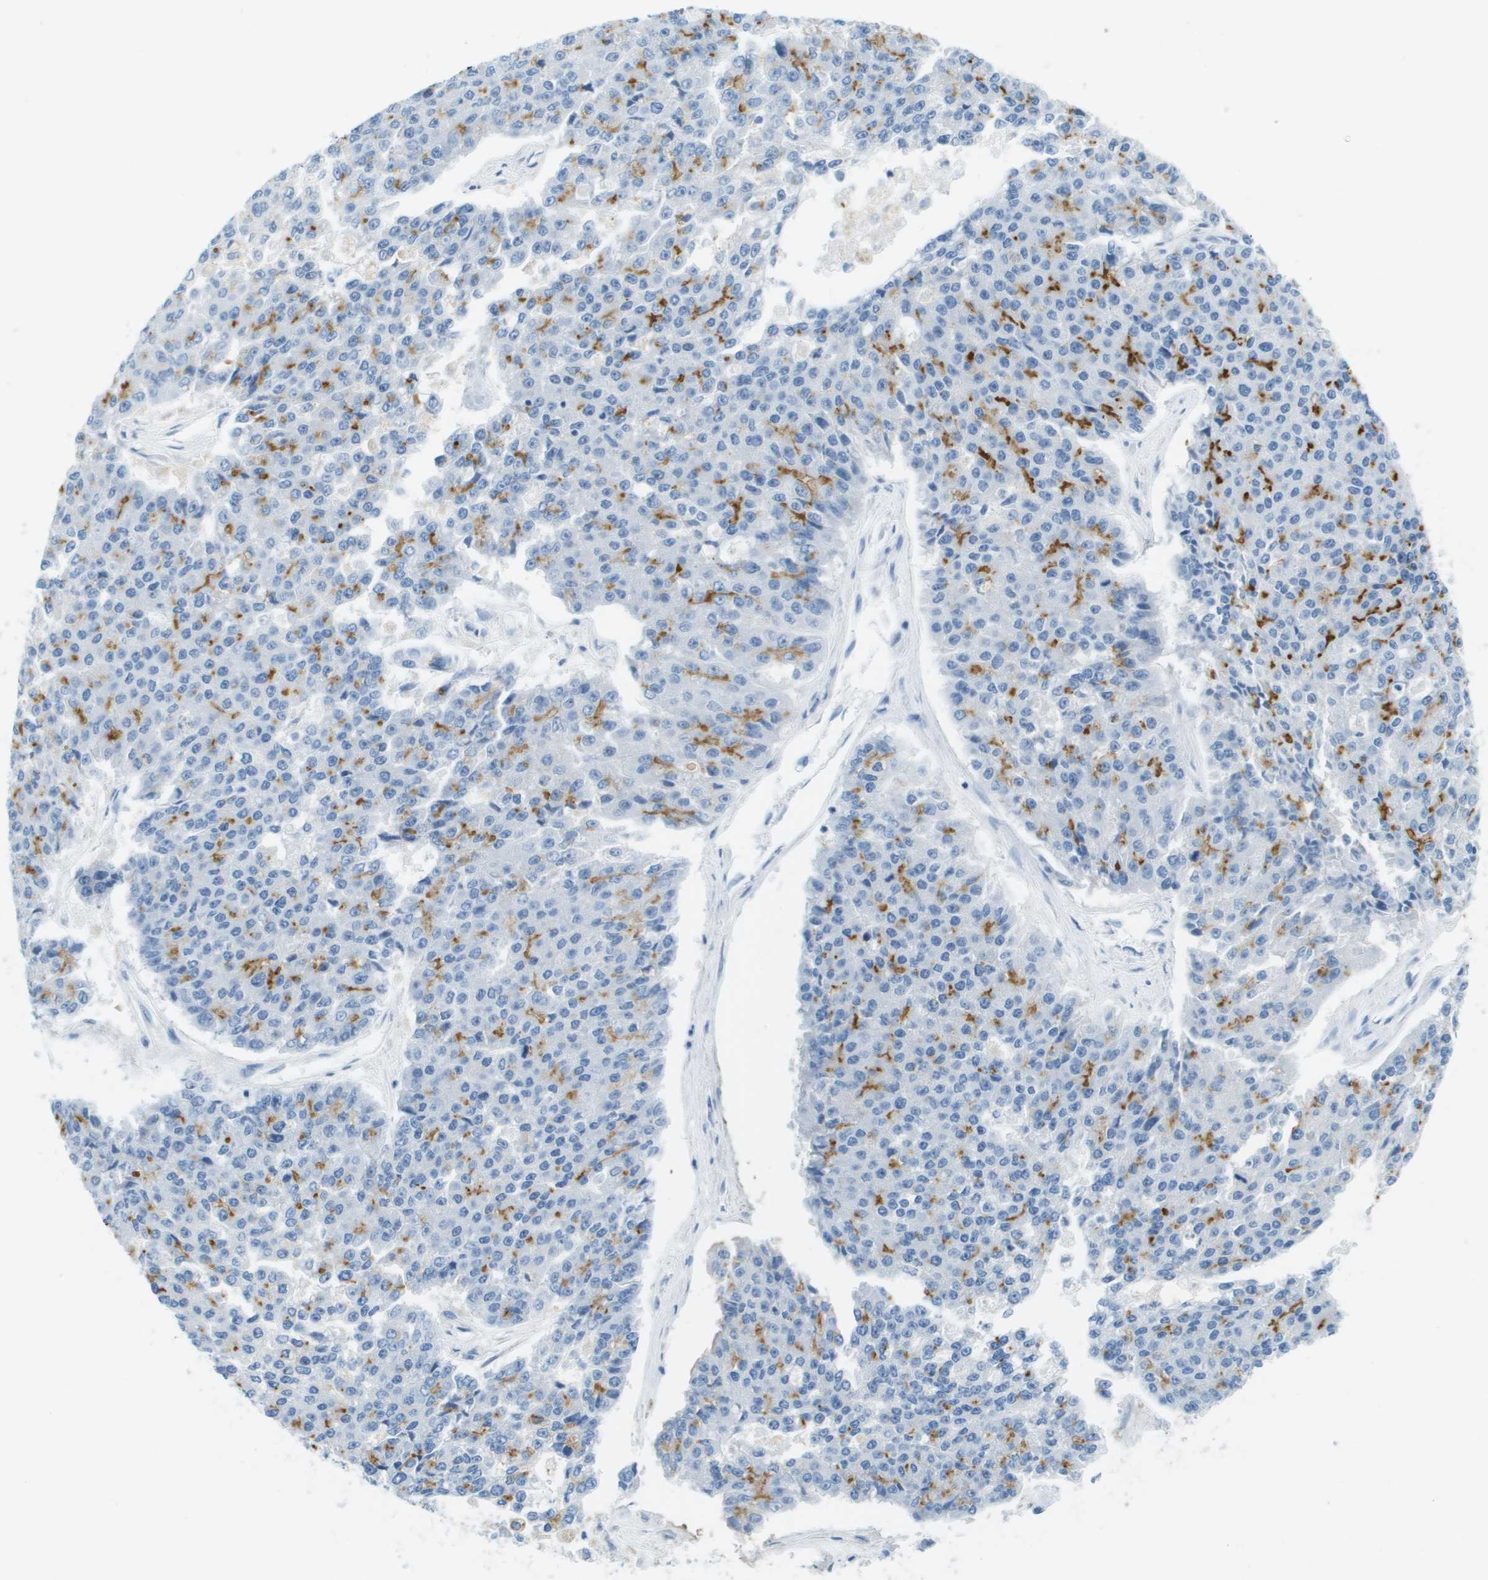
{"staining": {"intensity": "moderate", "quantity": "25%-75%", "location": "cytoplasmic/membranous"}, "tissue": "pancreatic cancer", "cell_type": "Tumor cells", "image_type": "cancer", "snomed": [{"axis": "morphology", "description": "Adenocarcinoma, NOS"}, {"axis": "topography", "description": "Pancreas"}], "caption": "Protein staining of adenocarcinoma (pancreatic) tissue shows moderate cytoplasmic/membranous positivity in about 25%-75% of tumor cells. The protein is shown in brown color, while the nuclei are stained blue.", "gene": "CDHR2", "patient": {"sex": "male", "age": 50}}